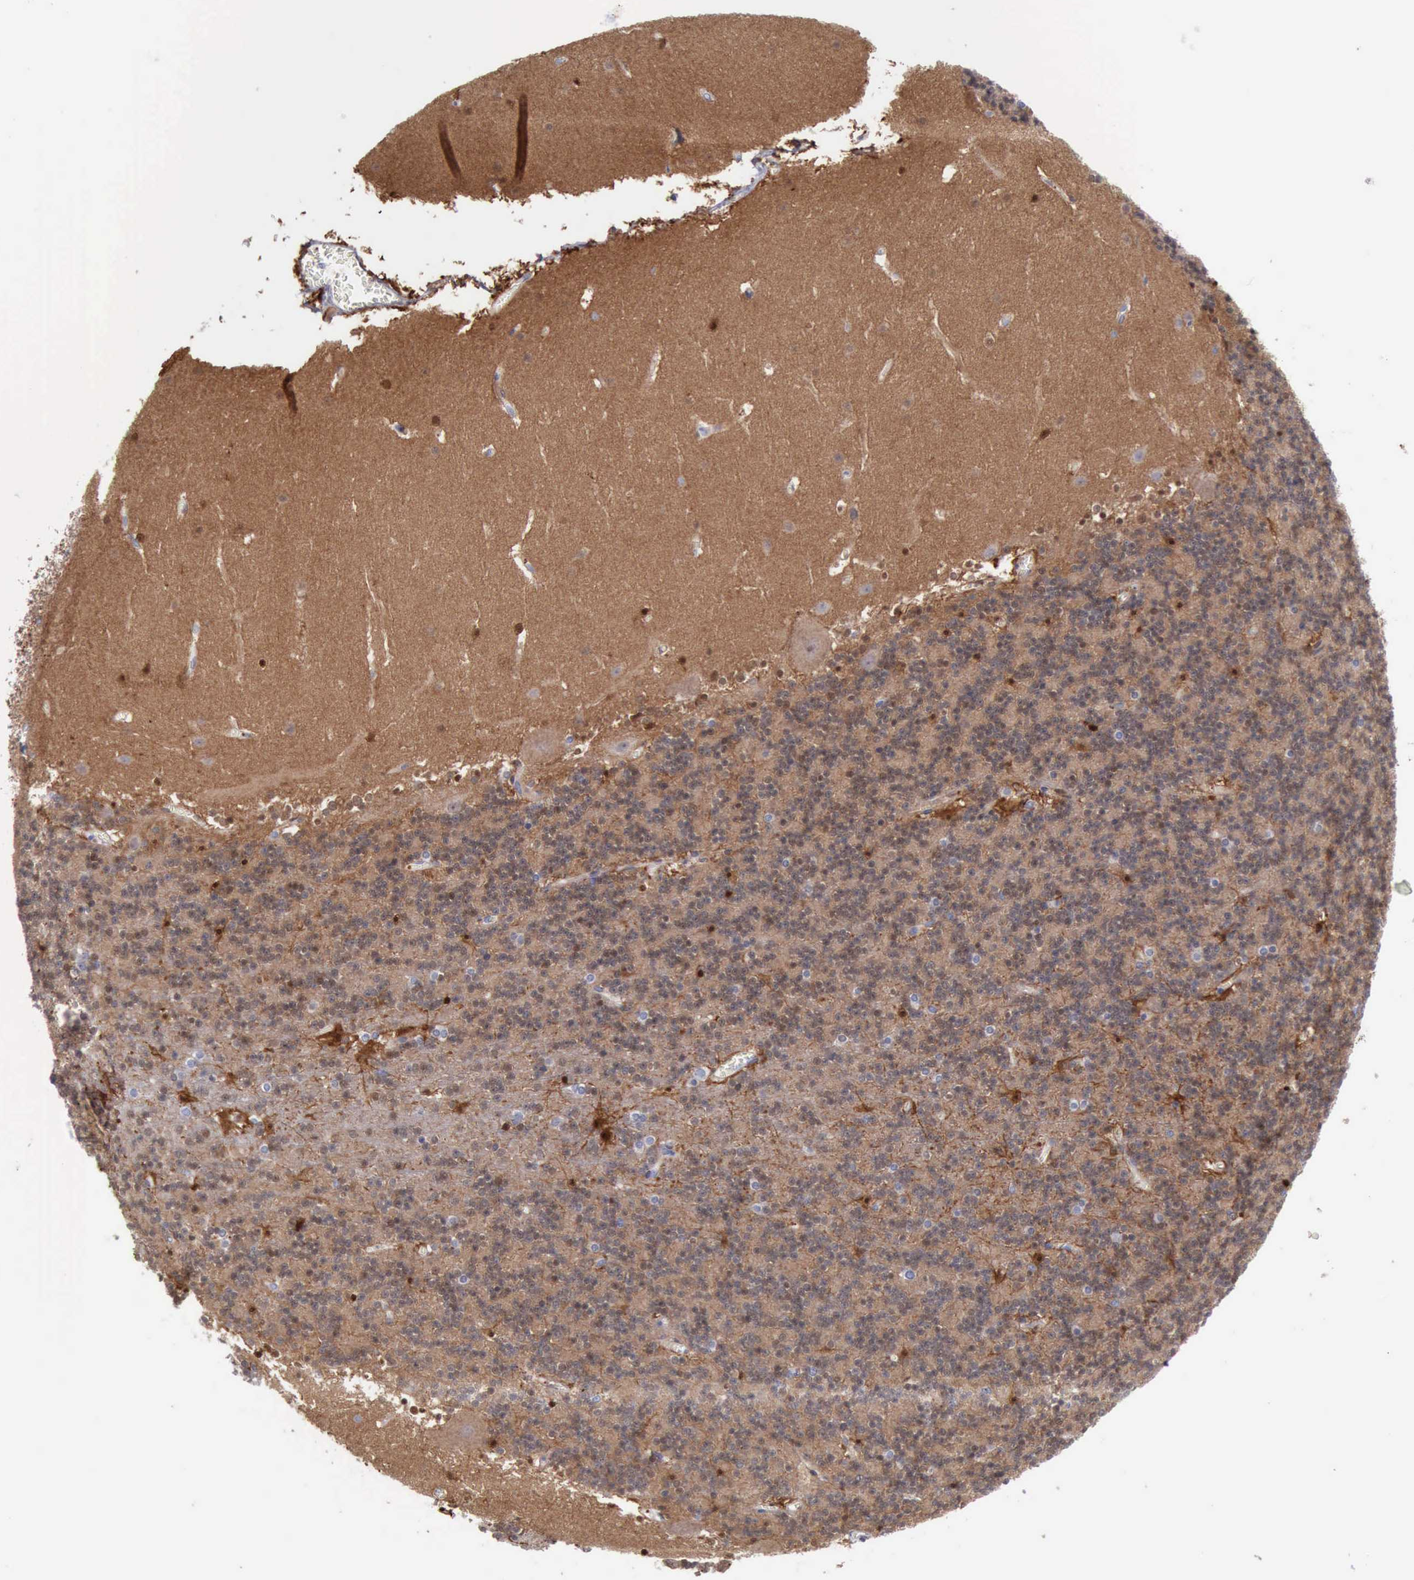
{"staining": {"intensity": "moderate", "quantity": "<25%", "location": "cytoplasmic/membranous,nuclear"}, "tissue": "cerebellum", "cell_type": "Cells in granular layer", "image_type": "normal", "snomed": [{"axis": "morphology", "description": "Normal tissue, NOS"}, {"axis": "topography", "description": "Cerebellum"}], "caption": "Brown immunohistochemical staining in benign cerebellum displays moderate cytoplasmic/membranous,nuclear expression in approximately <25% of cells in granular layer.", "gene": "FHL1", "patient": {"sex": "male", "age": 45}}